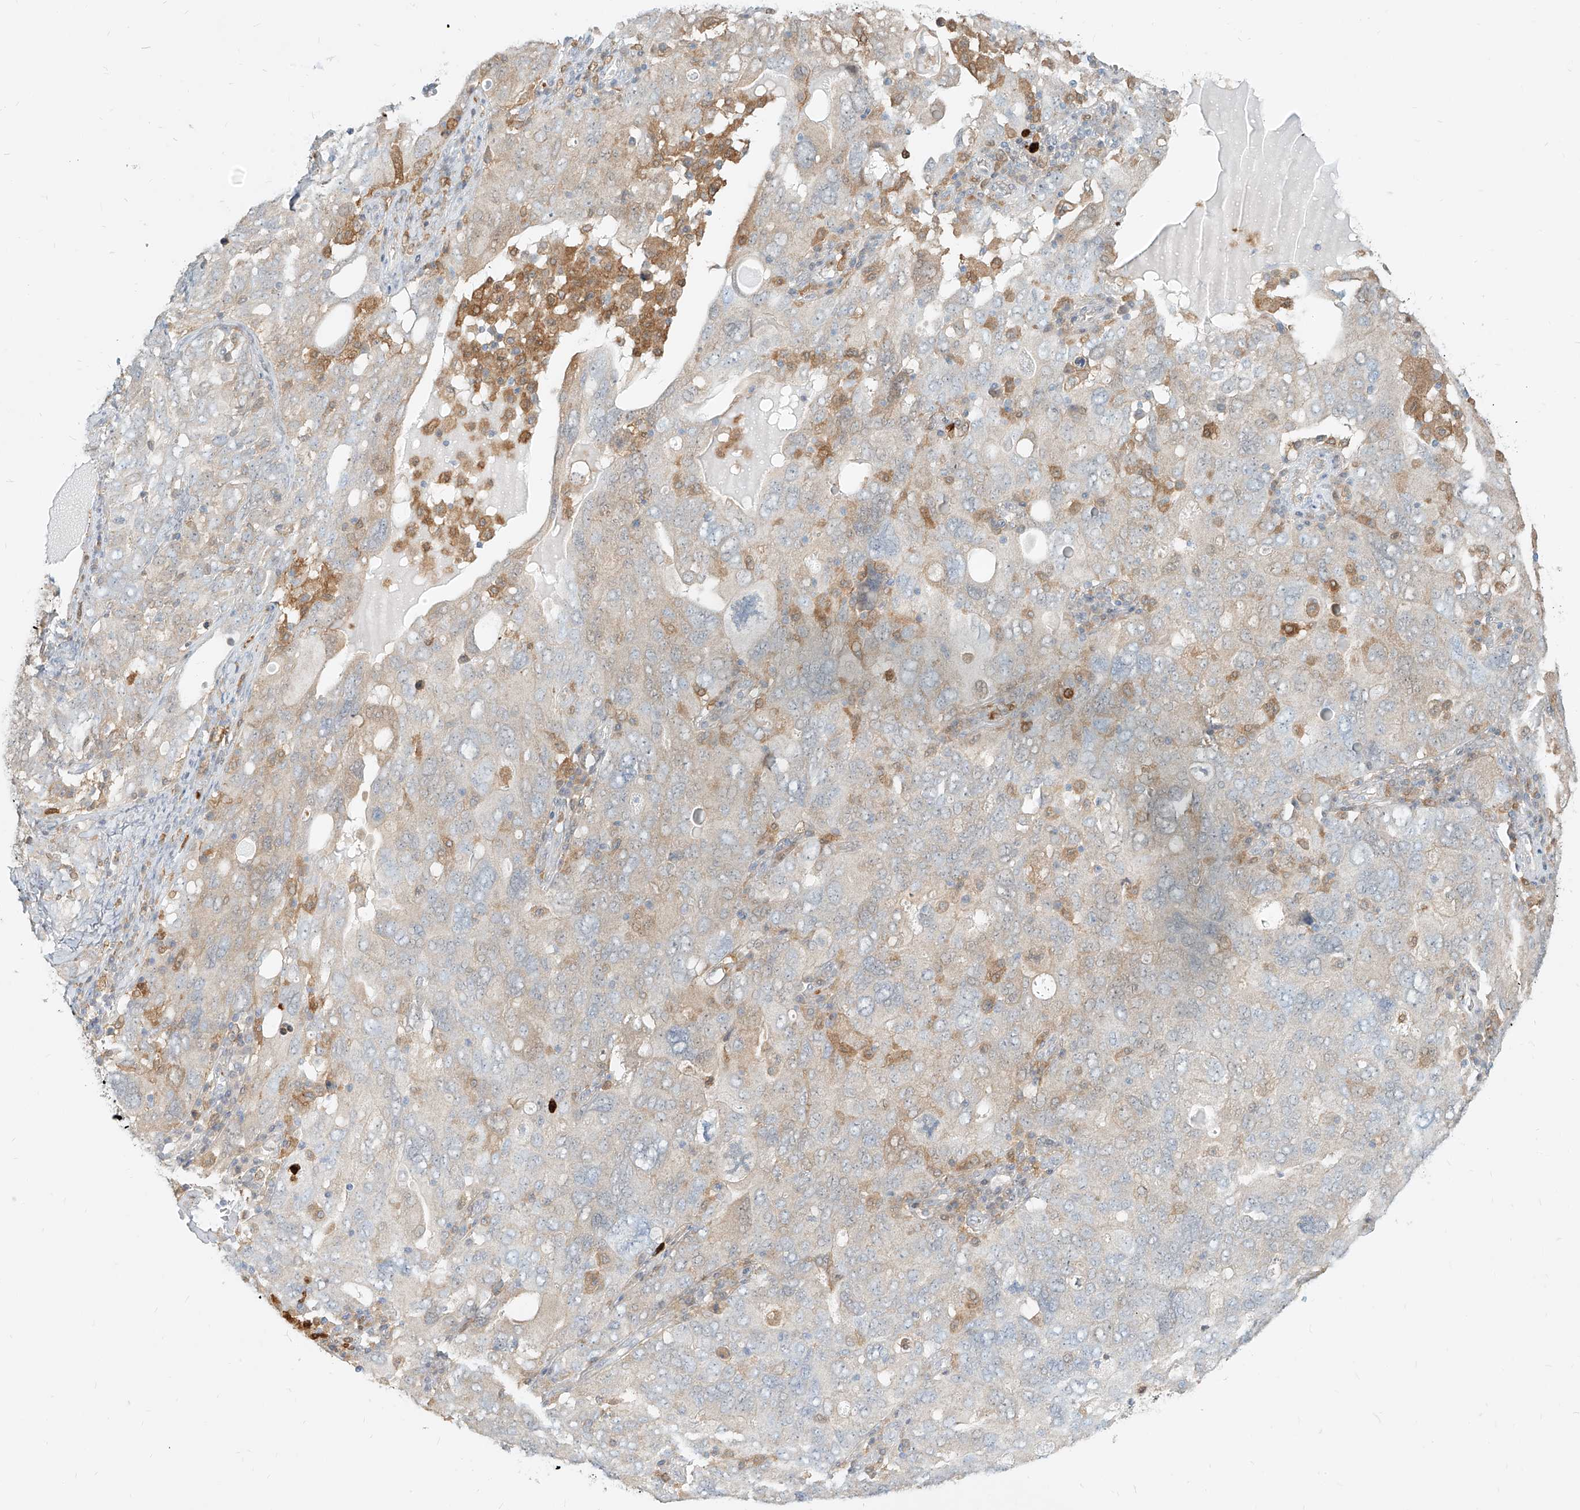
{"staining": {"intensity": "weak", "quantity": "<25%", "location": "cytoplasmic/membranous"}, "tissue": "ovarian cancer", "cell_type": "Tumor cells", "image_type": "cancer", "snomed": [{"axis": "morphology", "description": "Carcinoma, endometroid"}, {"axis": "topography", "description": "Ovary"}], "caption": "An image of ovarian endometroid carcinoma stained for a protein demonstrates no brown staining in tumor cells.", "gene": "PGD", "patient": {"sex": "female", "age": 62}}